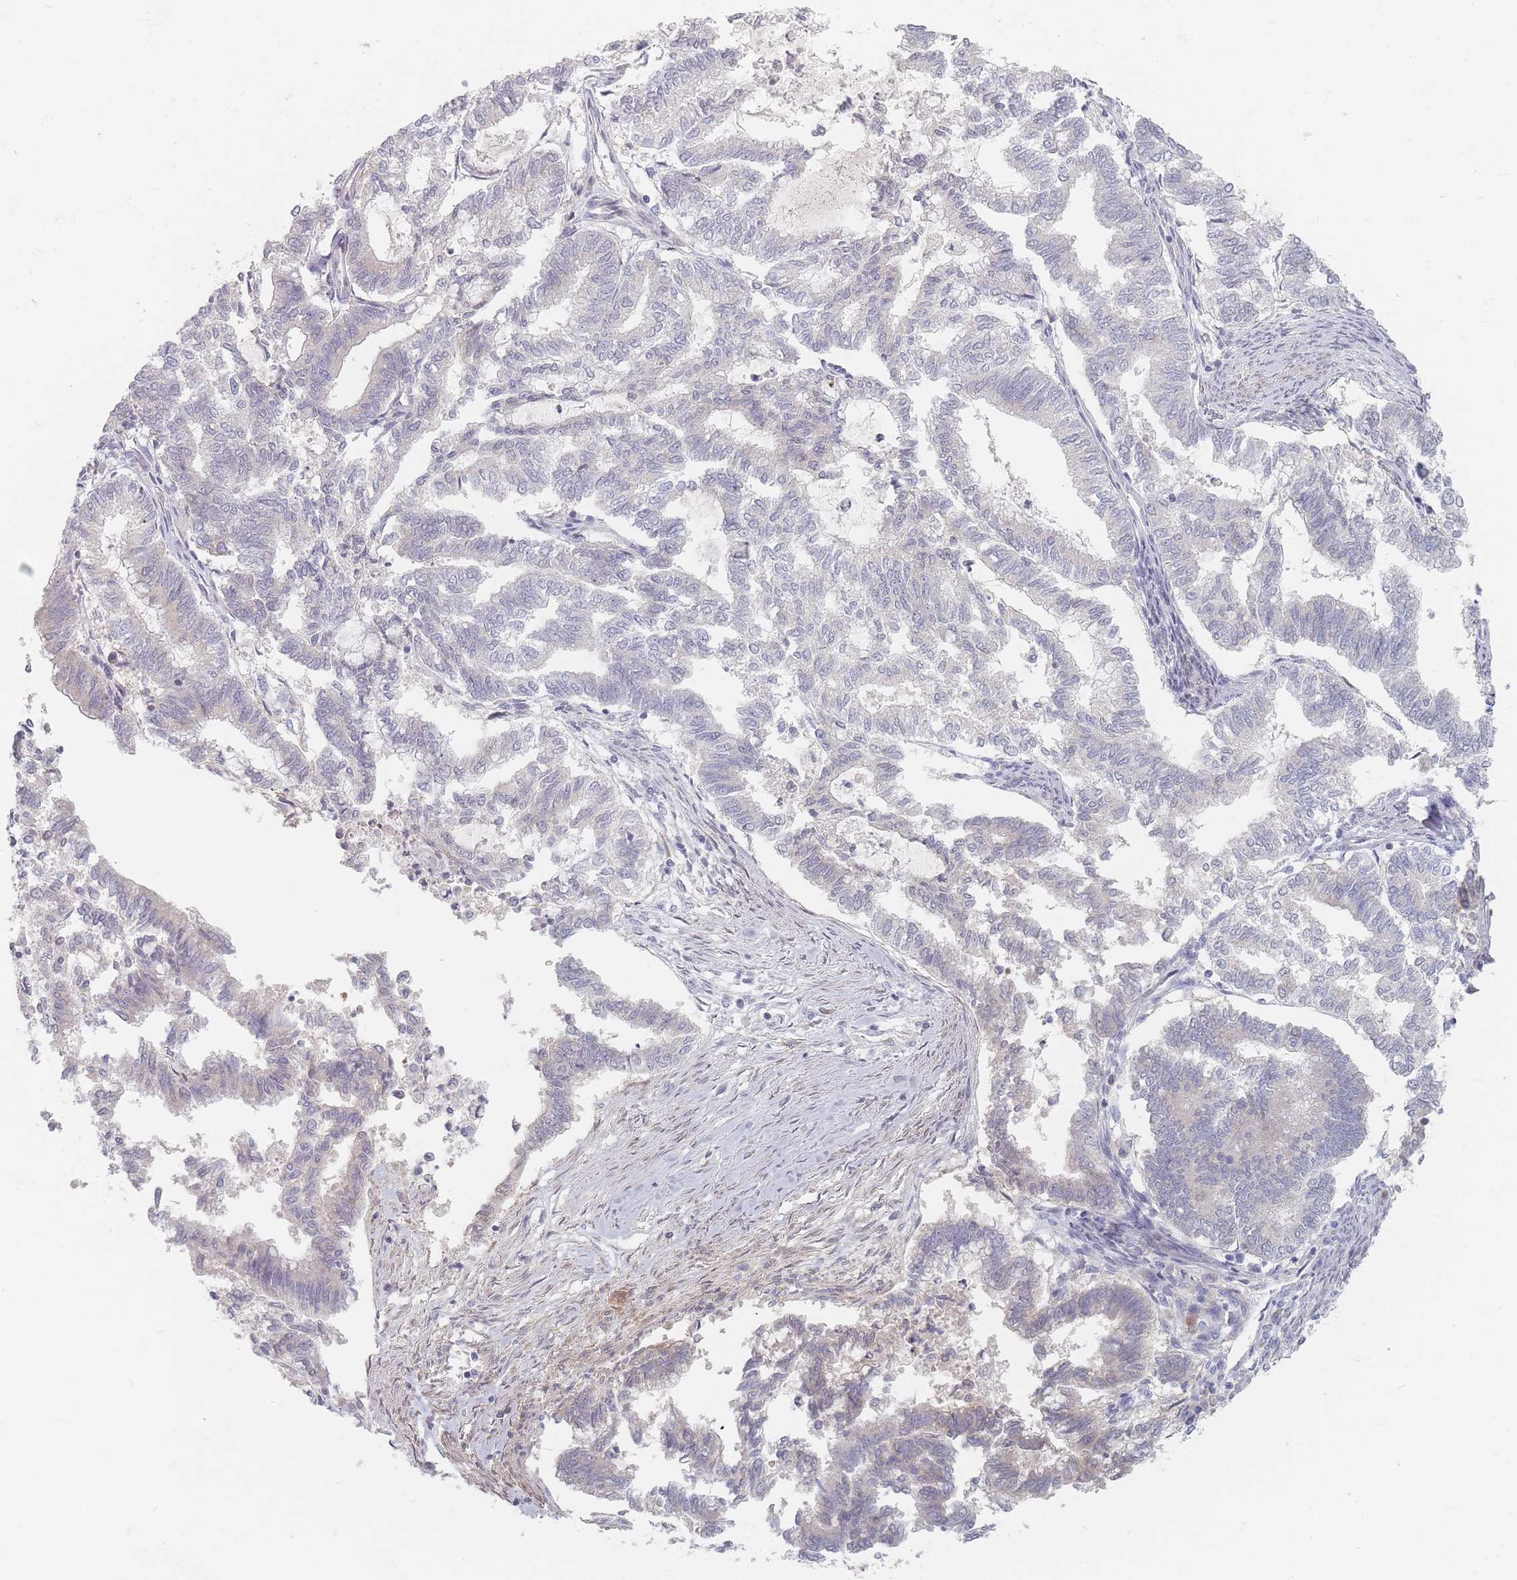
{"staining": {"intensity": "negative", "quantity": "none", "location": "none"}, "tissue": "endometrial cancer", "cell_type": "Tumor cells", "image_type": "cancer", "snomed": [{"axis": "morphology", "description": "Adenocarcinoma, NOS"}, {"axis": "topography", "description": "Endometrium"}], "caption": "Immunohistochemical staining of endometrial cancer reveals no significant expression in tumor cells. The staining was performed using DAB to visualize the protein expression in brown, while the nuclei were stained in blue with hematoxylin (Magnification: 20x).", "gene": "TMOD1", "patient": {"sex": "female", "age": 79}}